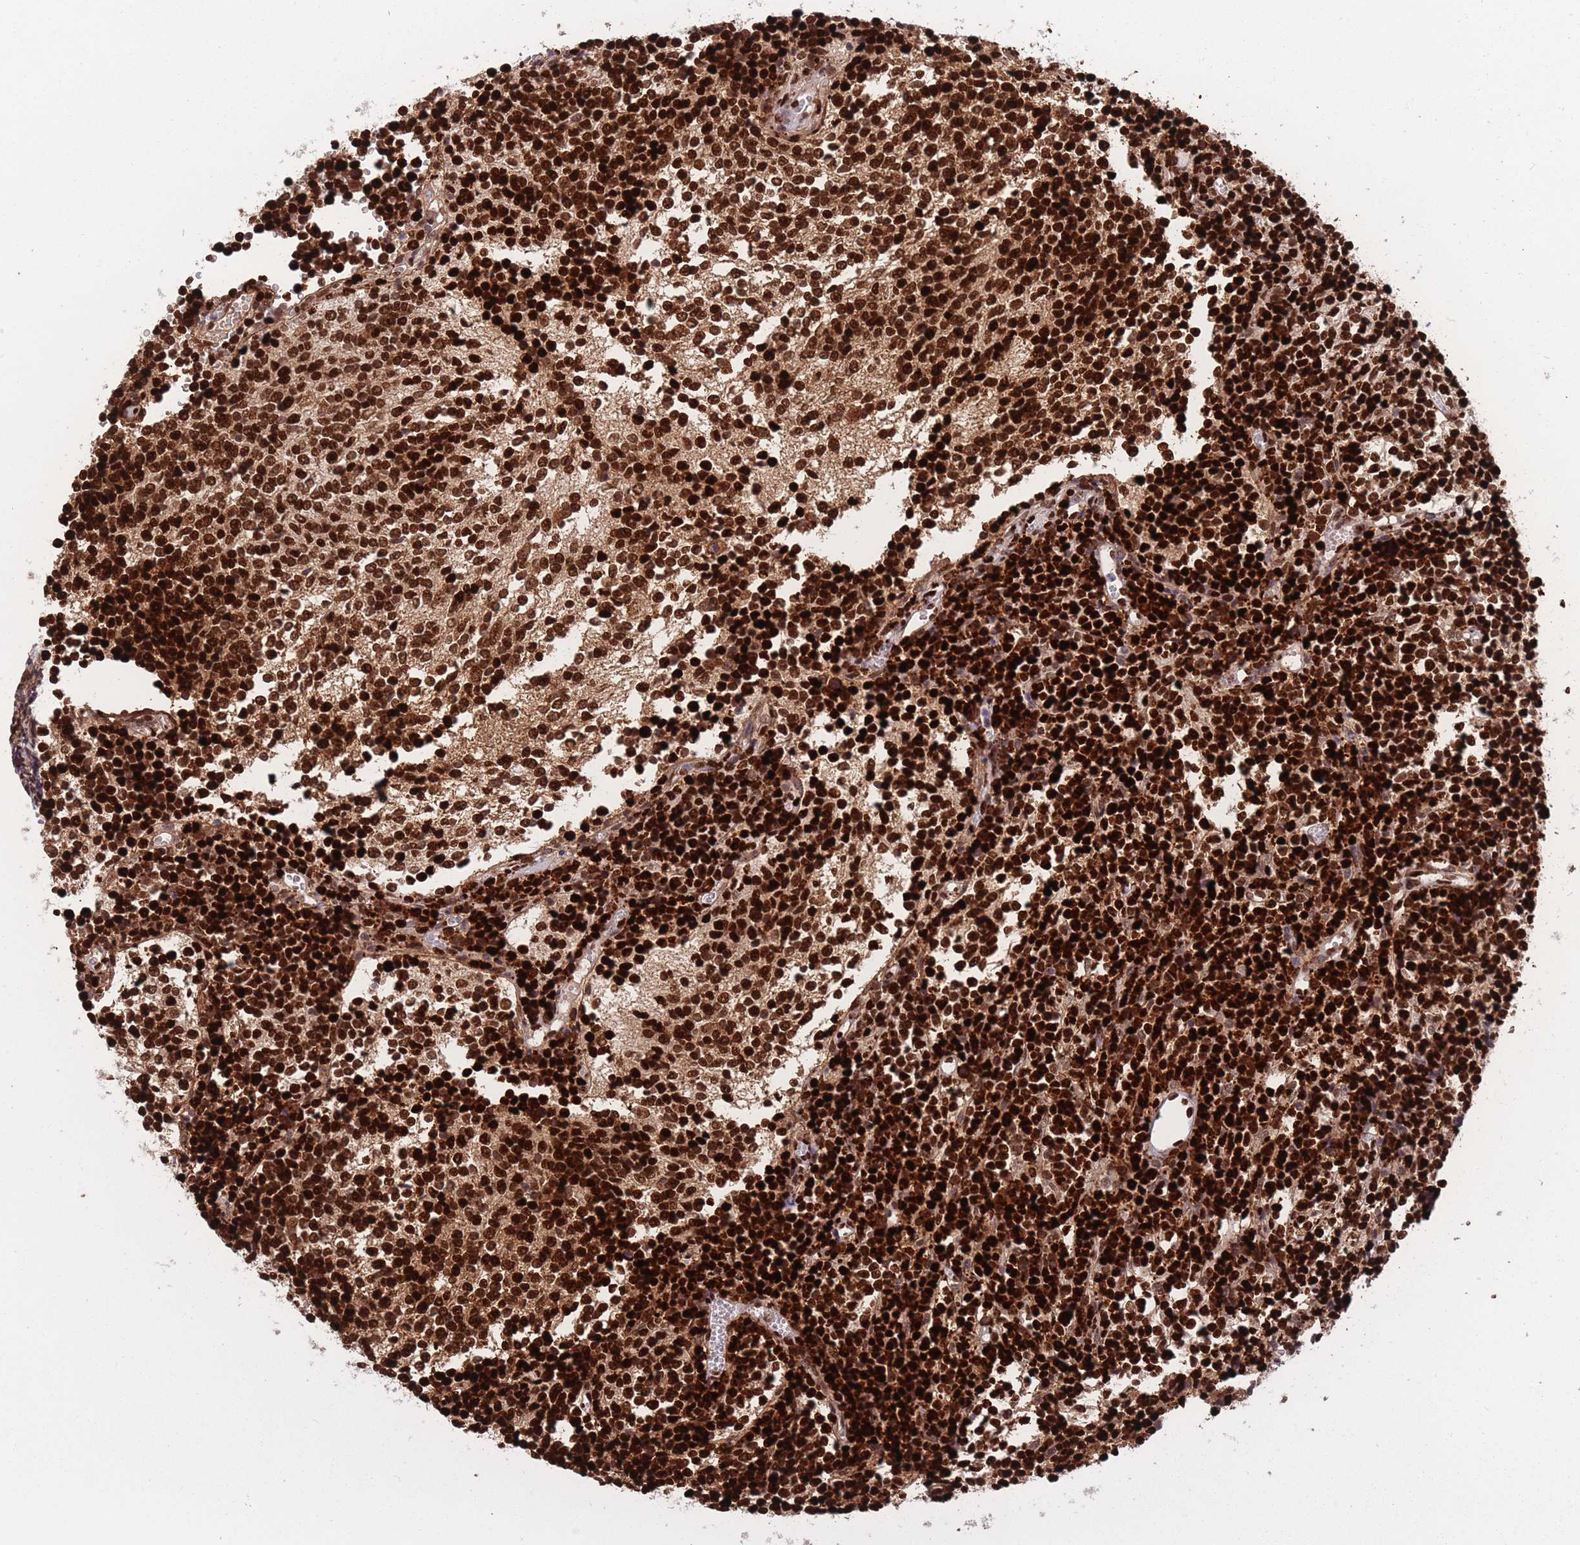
{"staining": {"intensity": "strong", "quantity": ">75%", "location": "nuclear"}, "tissue": "glioma", "cell_type": "Tumor cells", "image_type": "cancer", "snomed": [{"axis": "morphology", "description": "Glioma, malignant, Low grade"}, {"axis": "topography", "description": "Brain"}], "caption": "IHC (DAB) staining of human glioma demonstrates strong nuclear protein staining in about >75% of tumor cells.", "gene": "NASP", "patient": {"sex": "female", "age": 1}}